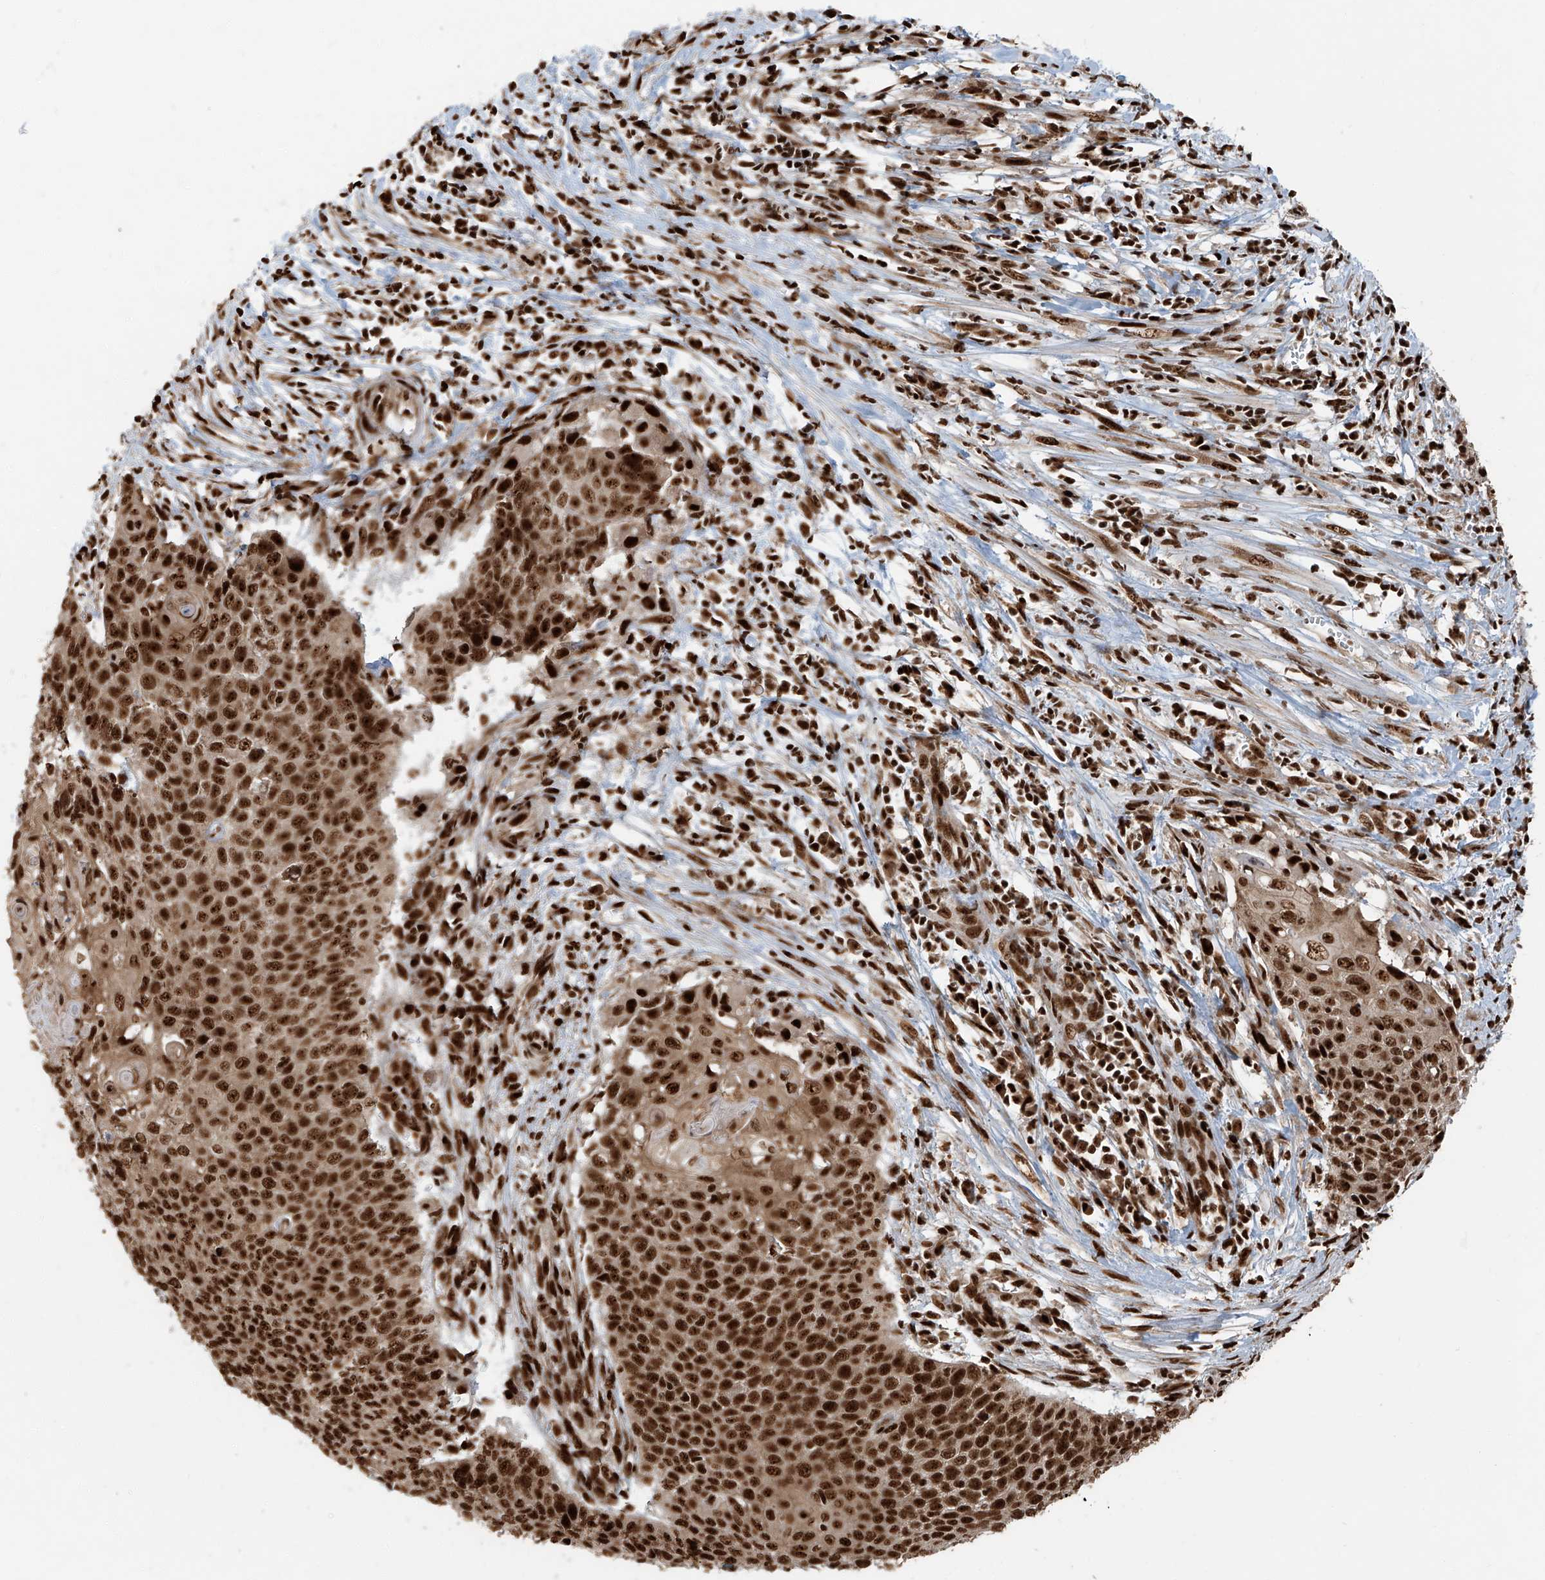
{"staining": {"intensity": "strong", "quantity": ">75%", "location": "nuclear"}, "tissue": "cervical cancer", "cell_type": "Tumor cells", "image_type": "cancer", "snomed": [{"axis": "morphology", "description": "Squamous cell carcinoma, NOS"}, {"axis": "topography", "description": "Cervix"}], "caption": "Immunohistochemical staining of human squamous cell carcinoma (cervical) demonstrates strong nuclear protein expression in about >75% of tumor cells. (DAB (3,3'-diaminobenzidine) IHC, brown staining for protein, blue staining for nuclei).", "gene": "FAM193B", "patient": {"sex": "female", "age": 39}}